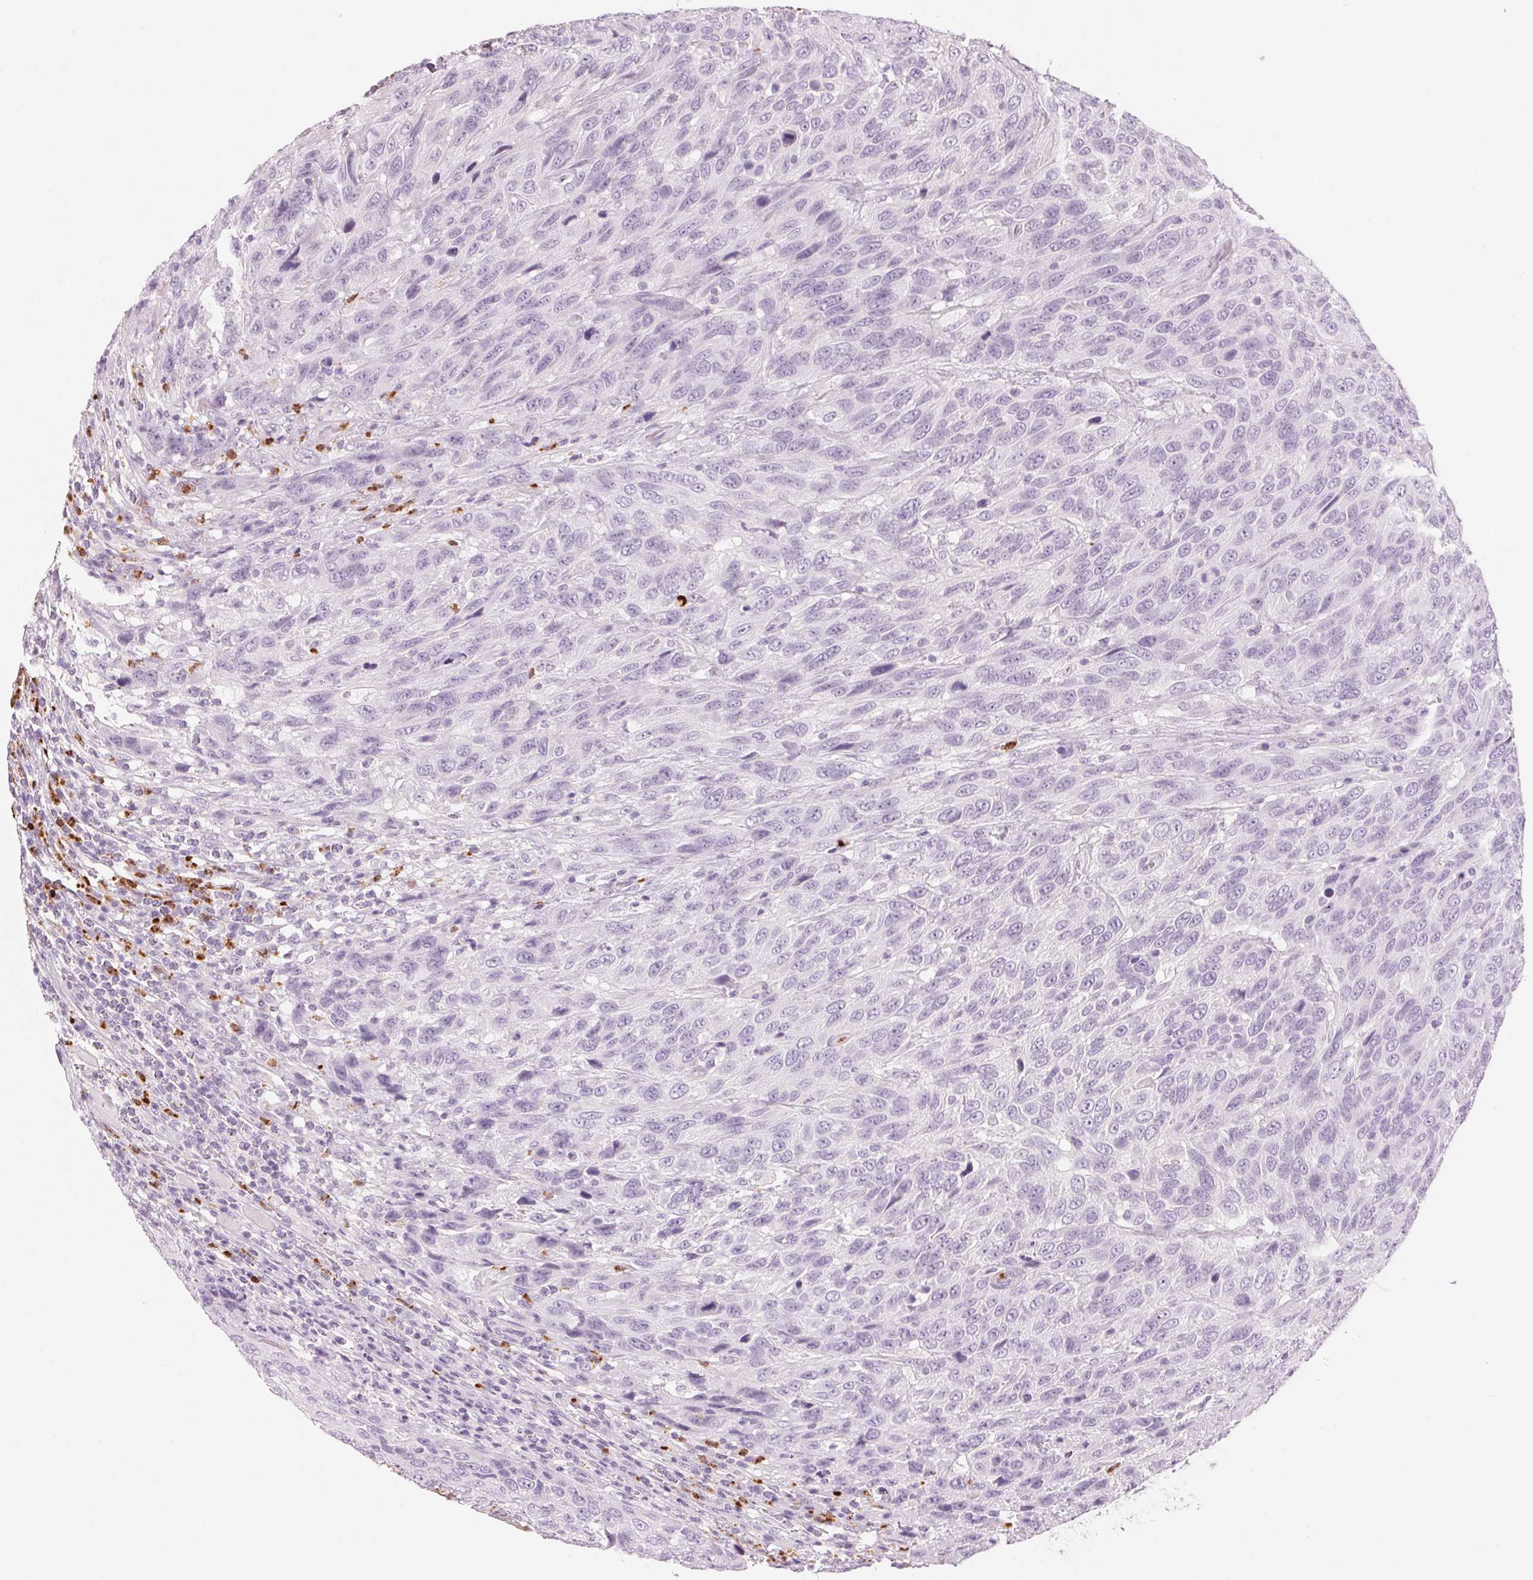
{"staining": {"intensity": "negative", "quantity": "none", "location": "none"}, "tissue": "urothelial cancer", "cell_type": "Tumor cells", "image_type": "cancer", "snomed": [{"axis": "morphology", "description": "Urothelial carcinoma, High grade"}, {"axis": "topography", "description": "Urinary bladder"}], "caption": "A micrograph of human urothelial cancer is negative for staining in tumor cells.", "gene": "KLK7", "patient": {"sex": "female", "age": 70}}